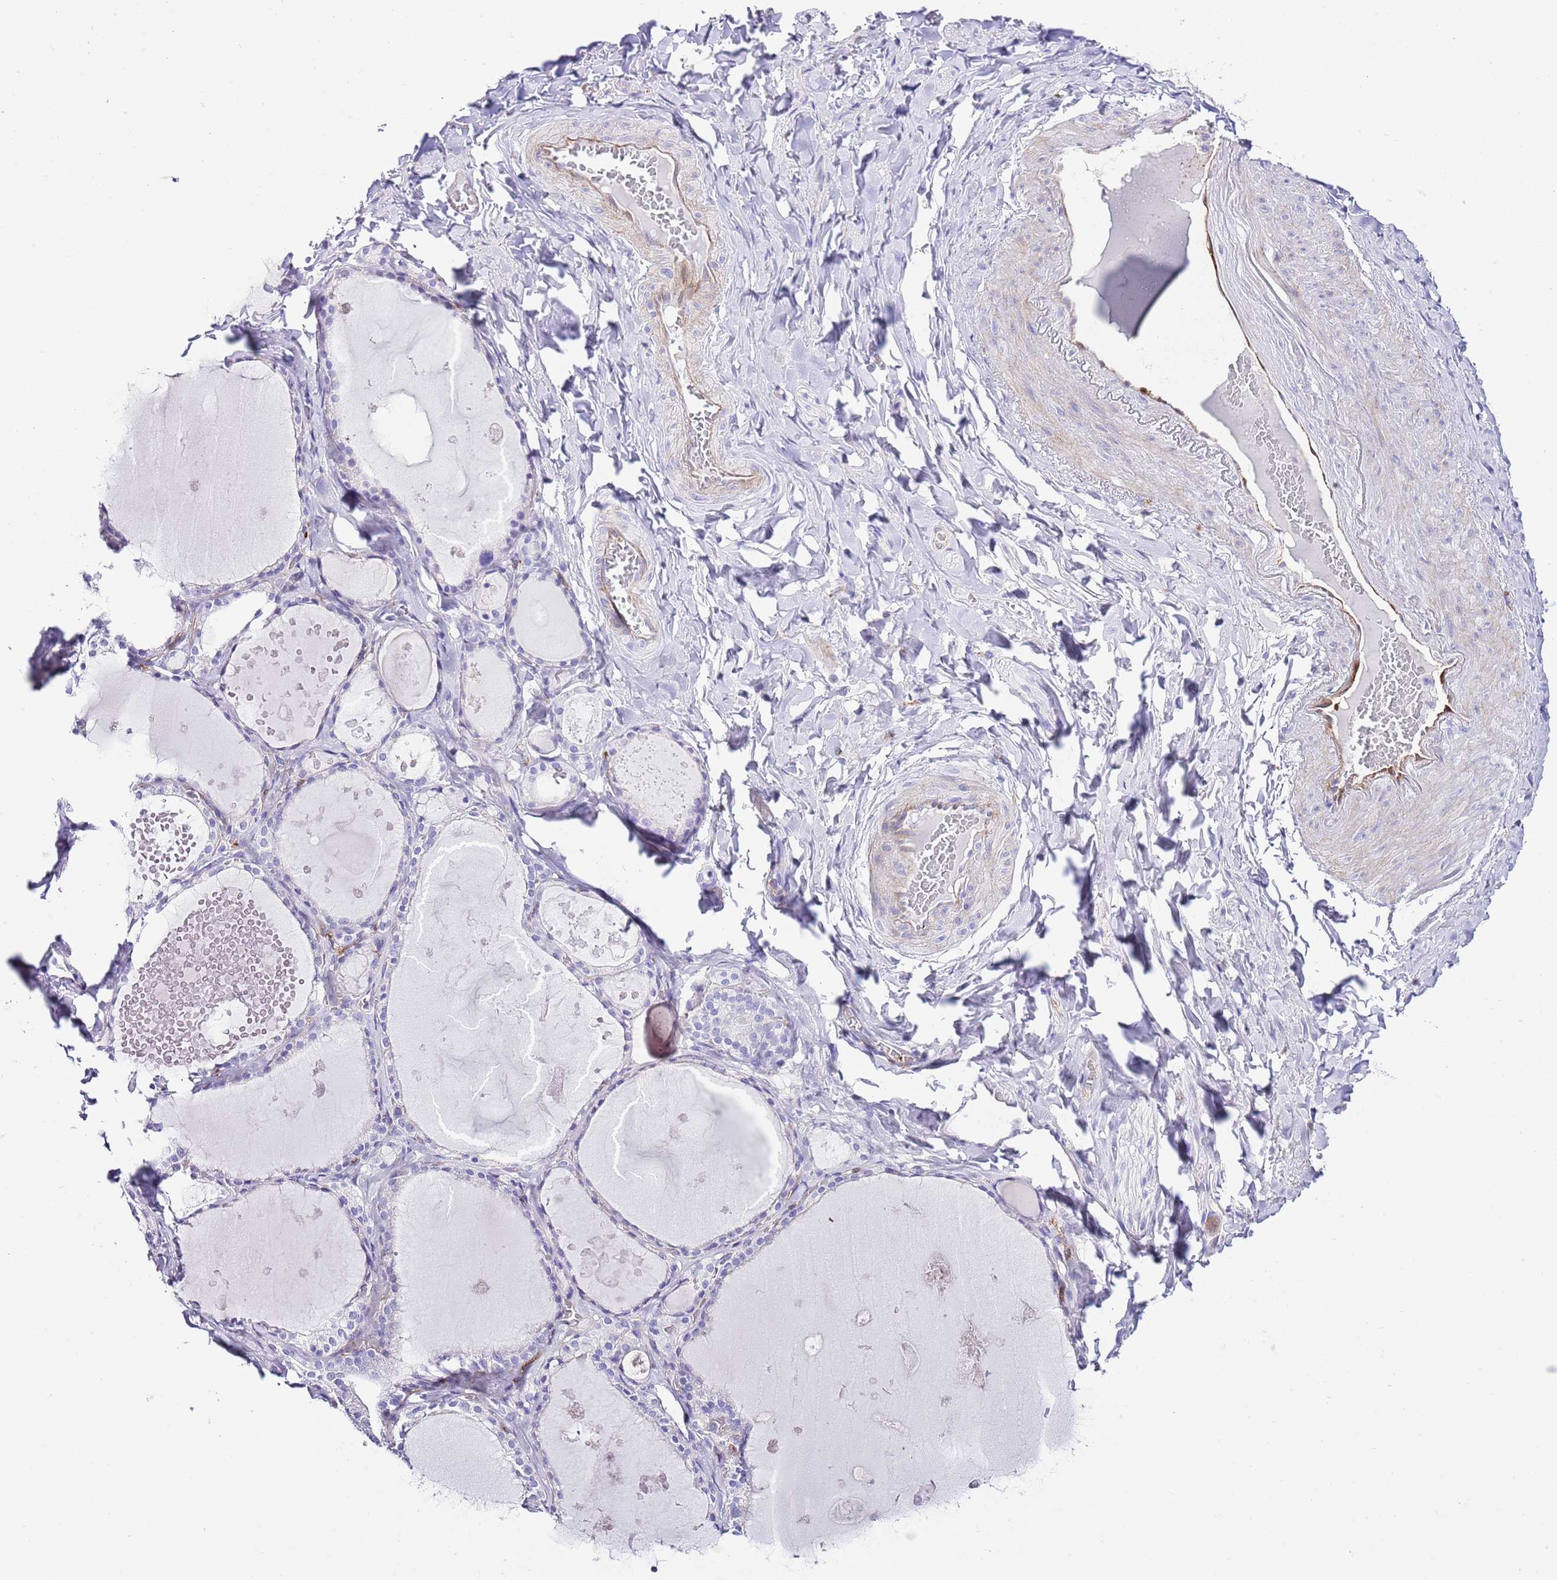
{"staining": {"intensity": "negative", "quantity": "none", "location": "none"}, "tissue": "thyroid gland", "cell_type": "Glandular cells", "image_type": "normal", "snomed": [{"axis": "morphology", "description": "Normal tissue, NOS"}, {"axis": "topography", "description": "Thyroid gland"}], "caption": "This photomicrograph is of unremarkable thyroid gland stained with IHC to label a protein in brown with the nuclei are counter-stained blue. There is no positivity in glandular cells.", "gene": "ALDH3A1", "patient": {"sex": "male", "age": 56}}